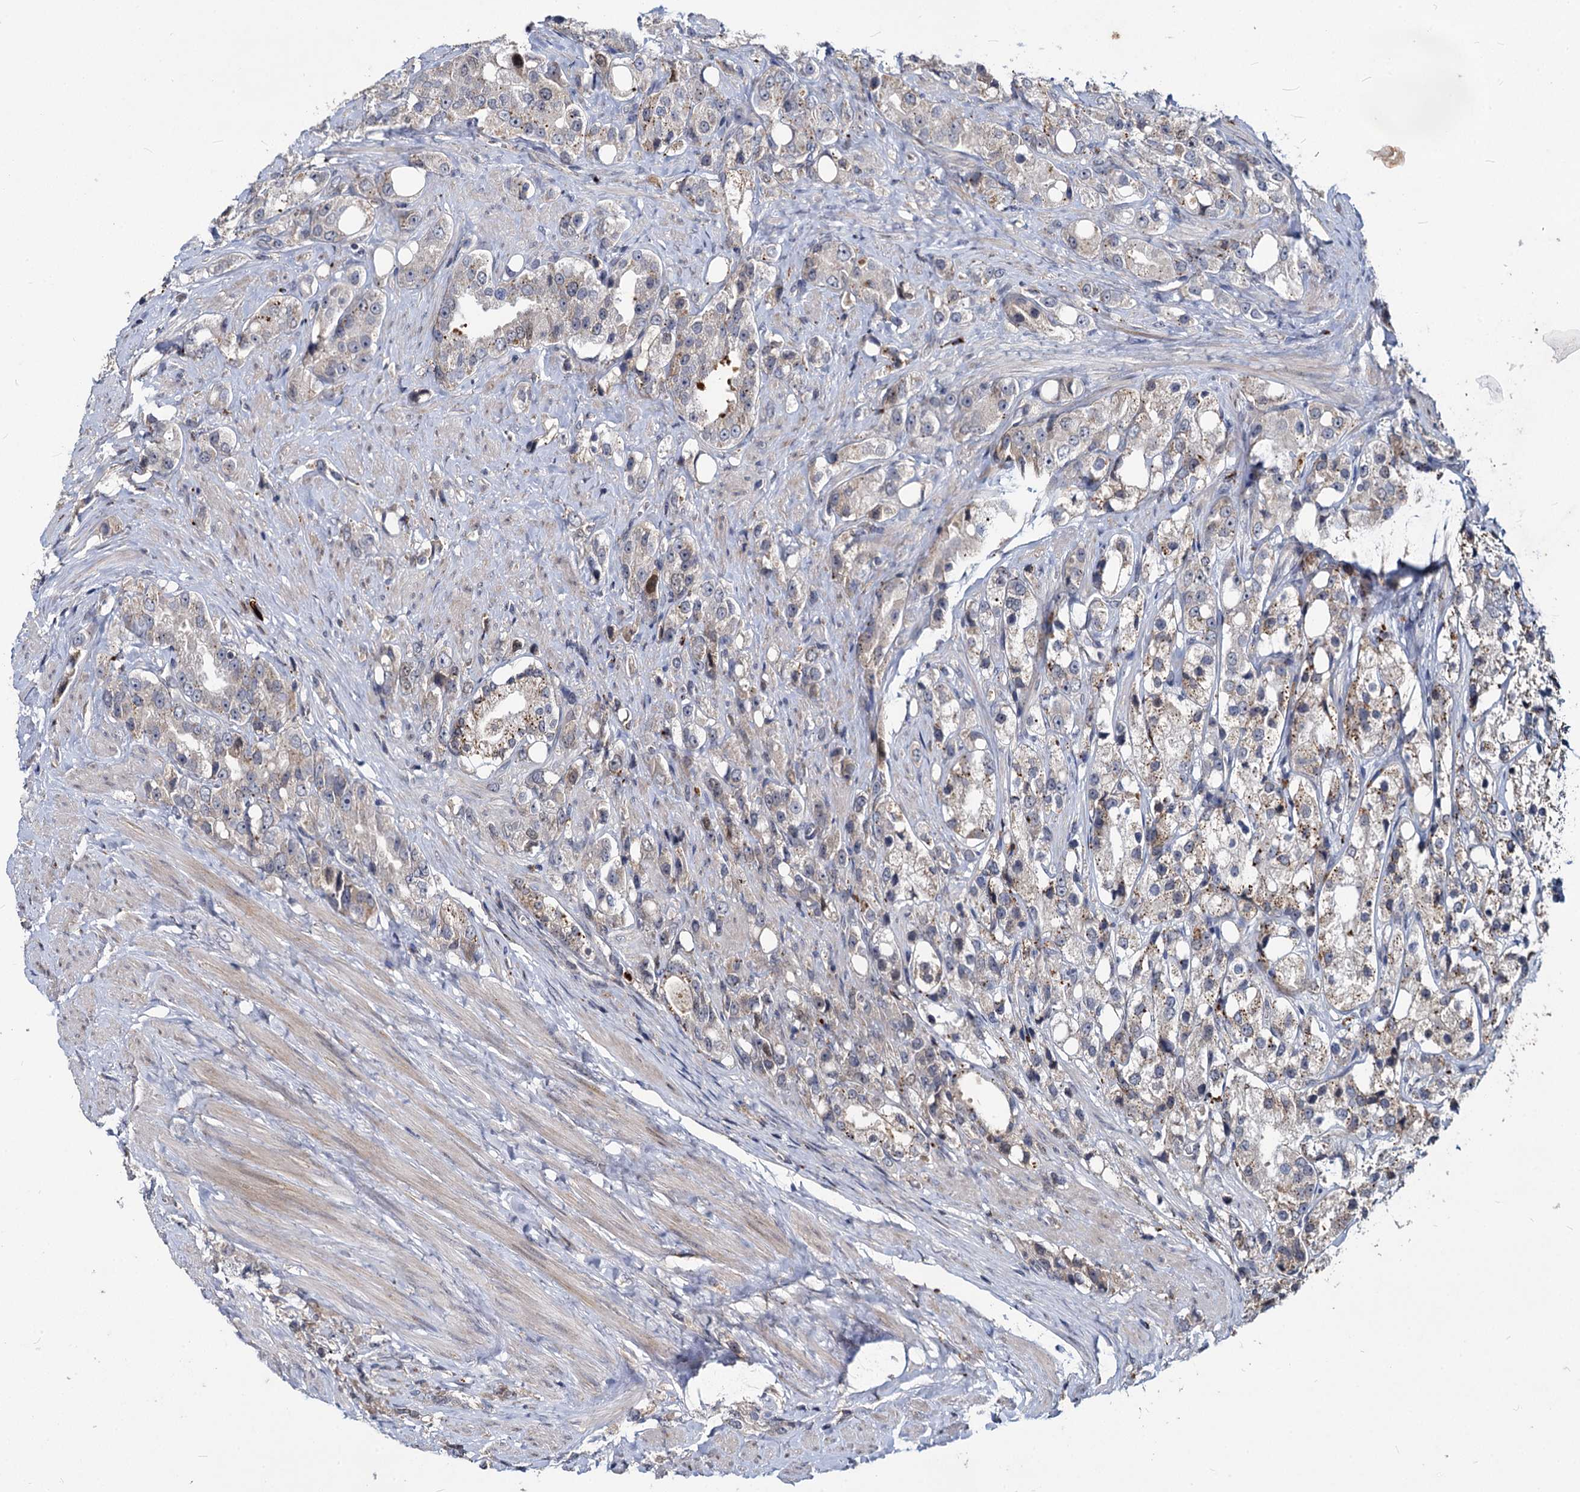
{"staining": {"intensity": "moderate", "quantity": "25%-75%", "location": "cytoplasmic/membranous"}, "tissue": "prostate cancer", "cell_type": "Tumor cells", "image_type": "cancer", "snomed": [{"axis": "morphology", "description": "Adenocarcinoma, NOS"}, {"axis": "topography", "description": "Prostate"}], "caption": "Adenocarcinoma (prostate) tissue reveals moderate cytoplasmic/membranous expression in approximately 25%-75% of tumor cells, visualized by immunohistochemistry.", "gene": "C11orf86", "patient": {"sex": "male", "age": 79}}